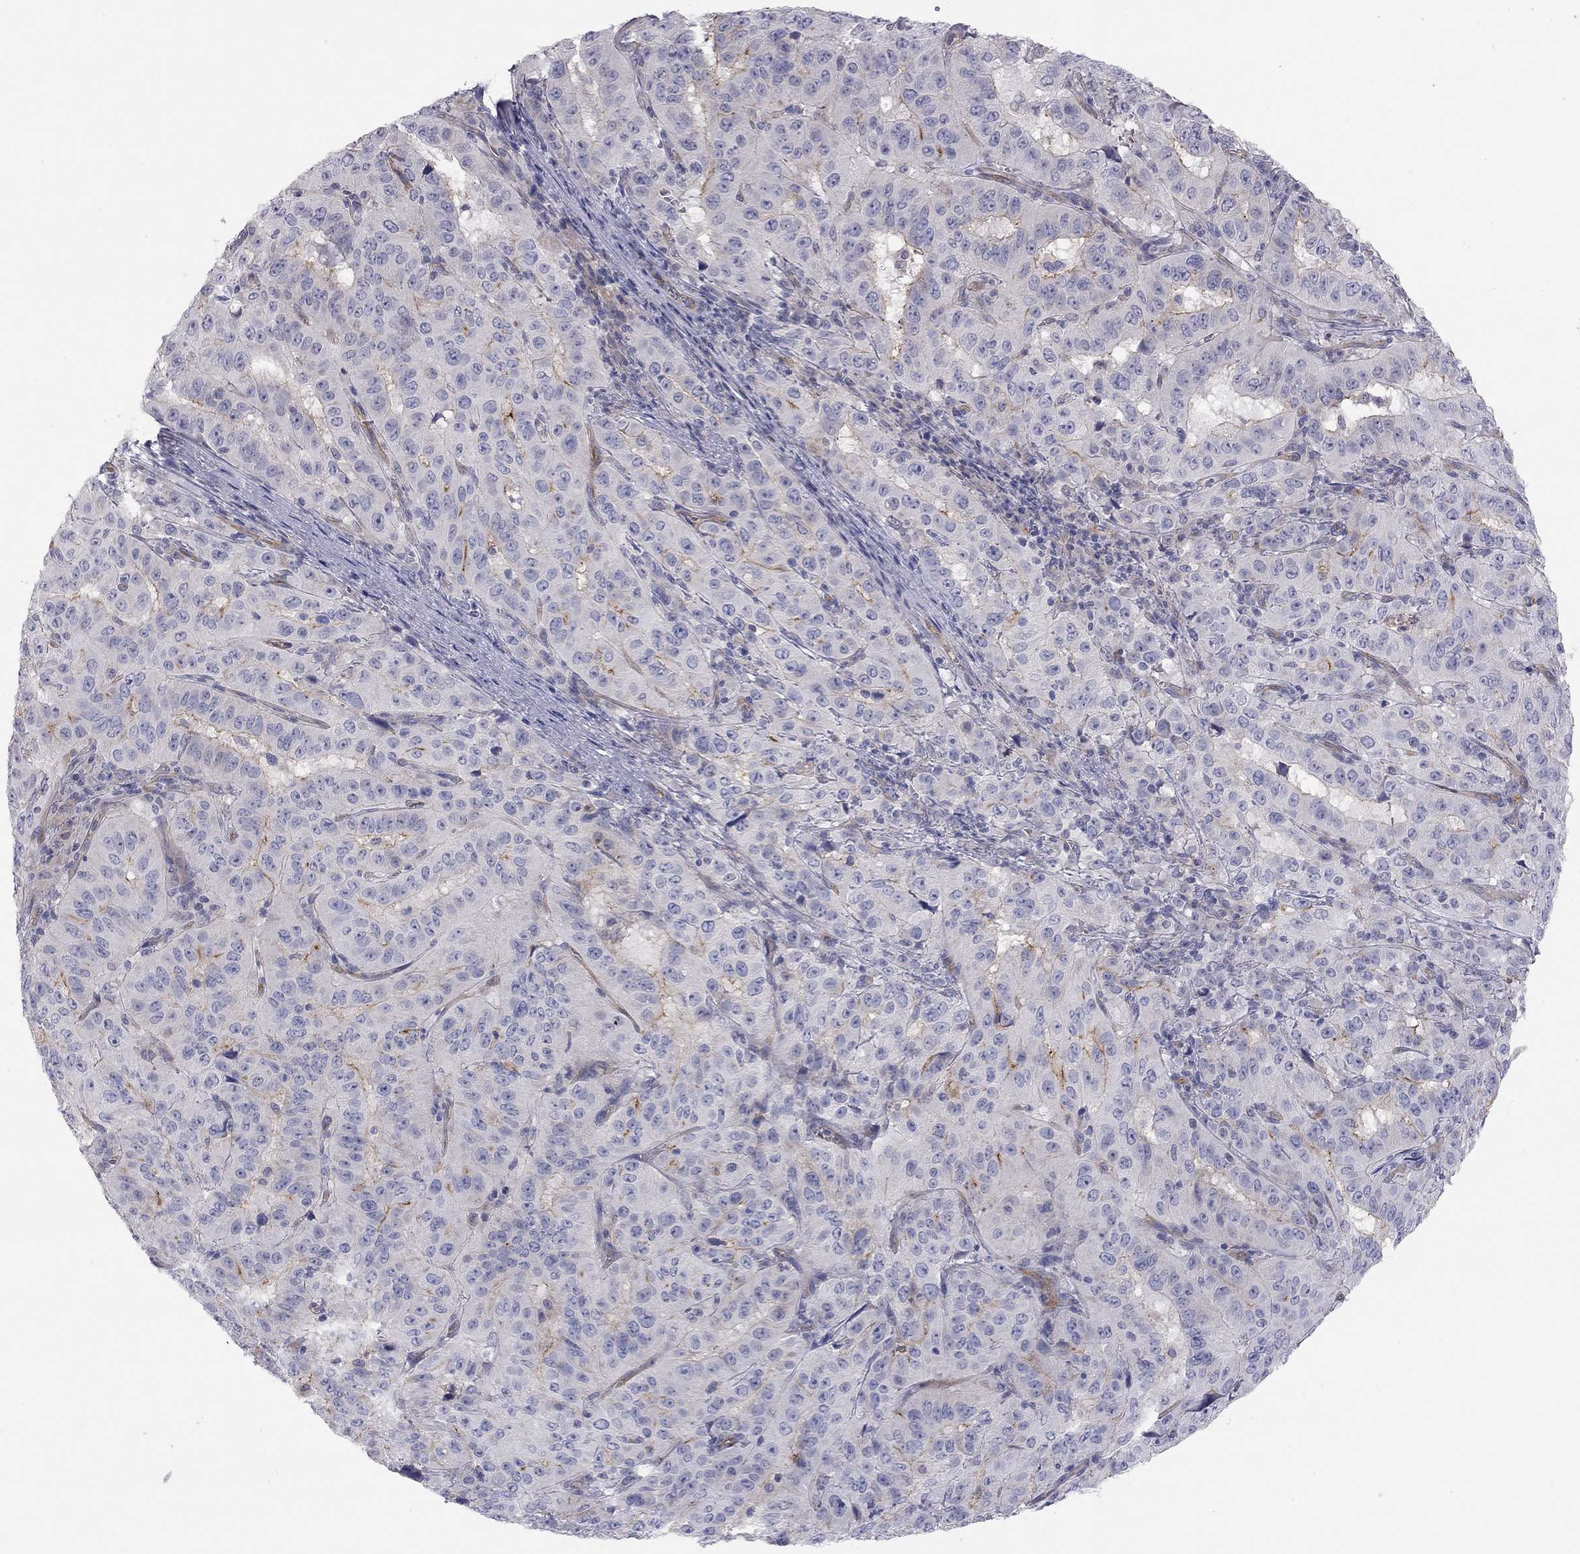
{"staining": {"intensity": "moderate", "quantity": "25%-75%", "location": "cytoplasmic/membranous"}, "tissue": "pancreatic cancer", "cell_type": "Tumor cells", "image_type": "cancer", "snomed": [{"axis": "morphology", "description": "Adenocarcinoma, NOS"}, {"axis": "topography", "description": "Pancreas"}], "caption": "A high-resolution photomicrograph shows immunohistochemistry (IHC) staining of pancreatic cancer (adenocarcinoma), which exhibits moderate cytoplasmic/membranous expression in approximately 25%-75% of tumor cells.", "gene": "GPRC5B", "patient": {"sex": "male", "age": 63}}